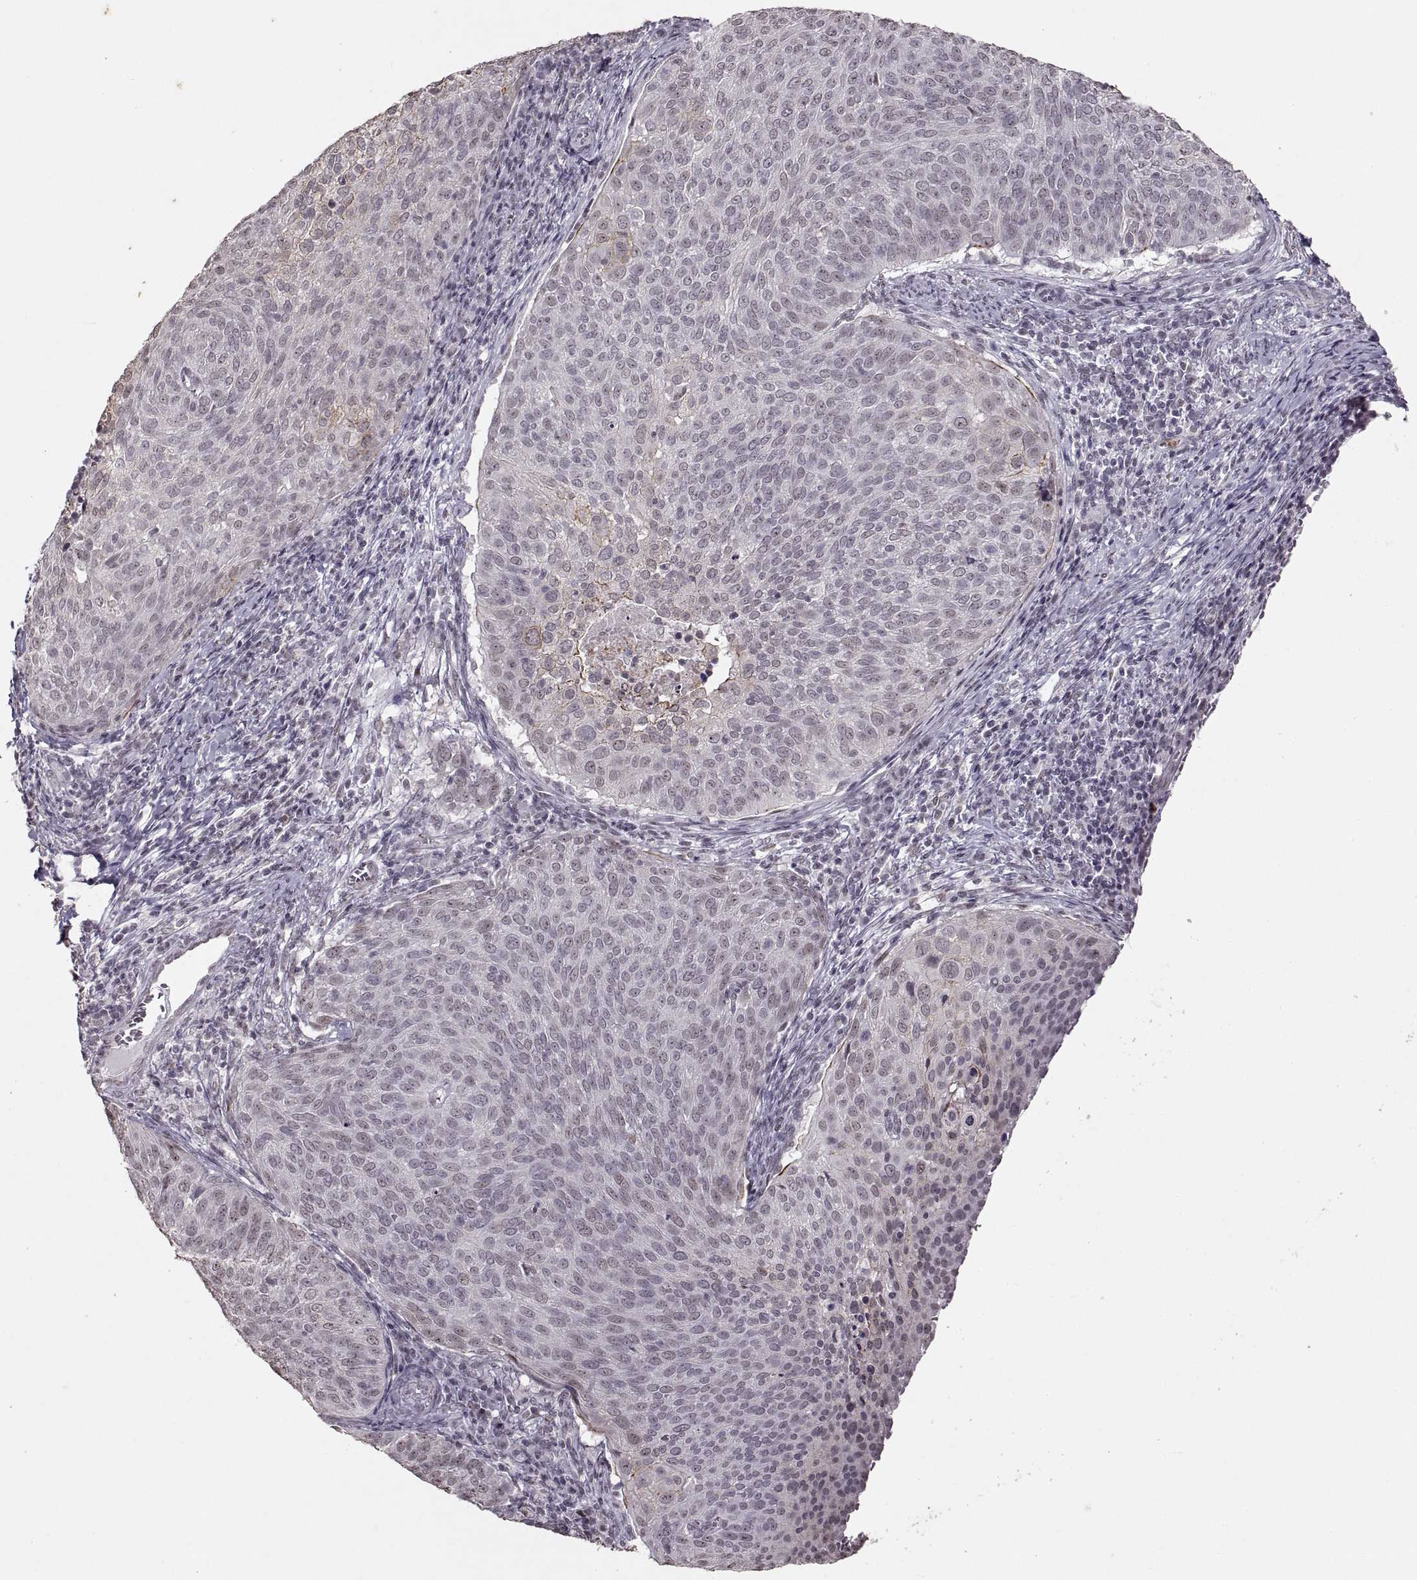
{"staining": {"intensity": "negative", "quantity": "none", "location": "none"}, "tissue": "cervical cancer", "cell_type": "Tumor cells", "image_type": "cancer", "snomed": [{"axis": "morphology", "description": "Squamous cell carcinoma, NOS"}, {"axis": "topography", "description": "Cervix"}], "caption": "The micrograph displays no significant expression in tumor cells of cervical cancer.", "gene": "PALS1", "patient": {"sex": "female", "age": 39}}